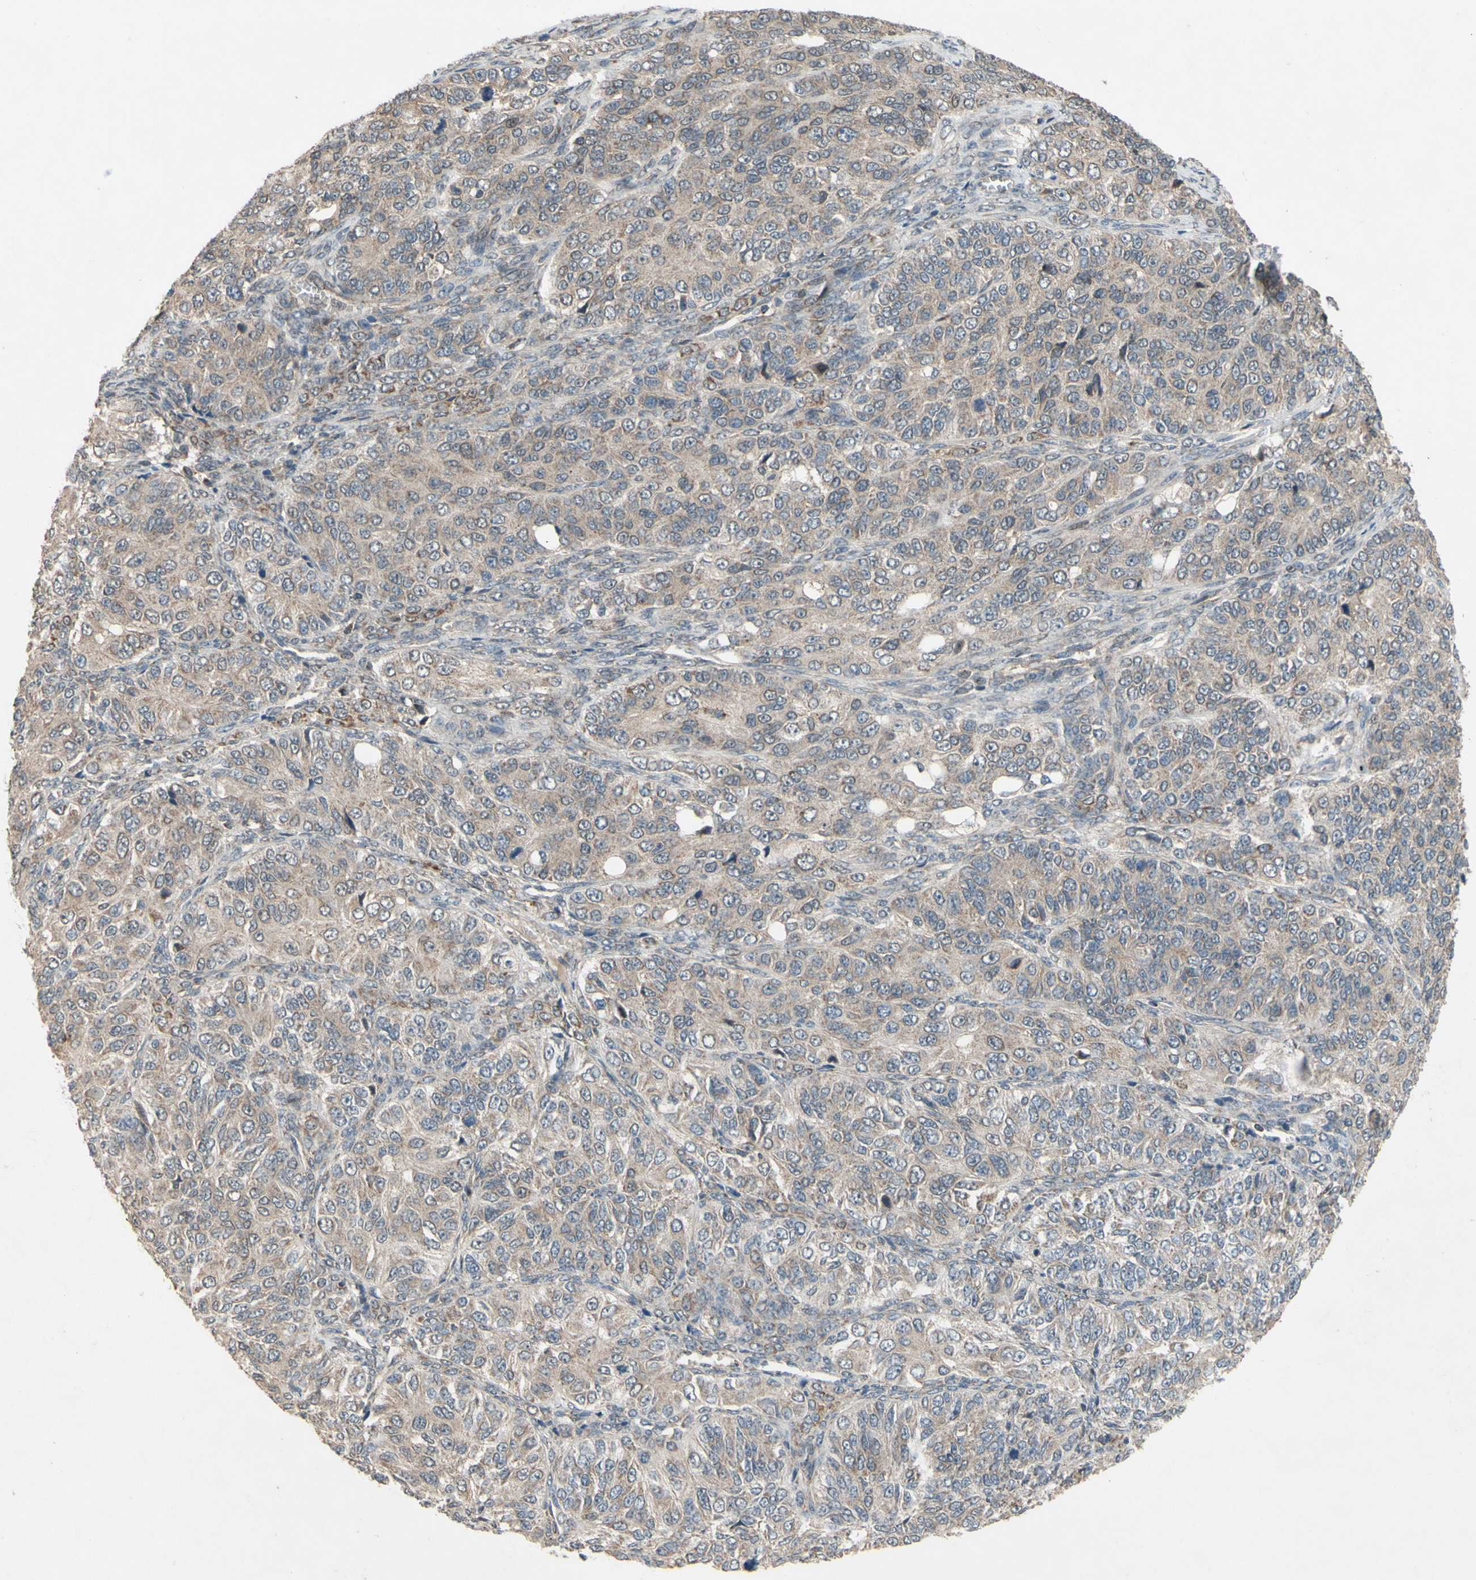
{"staining": {"intensity": "weak", "quantity": ">75%", "location": "cytoplasmic/membranous"}, "tissue": "ovarian cancer", "cell_type": "Tumor cells", "image_type": "cancer", "snomed": [{"axis": "morphology", "description": "Carcinoma, endometroid"}, {"axis": "topography", "description": "Ovary"}], "caption": "Immunohistochemistry (IHC) photomicrograph of neoplastic tissue: ovarian endometroid carcinoma stained using IHC shows low levels of weak protein expression localized specifically in the cytoplasmic/membranous of tumor cells, appearing as a cytoplasmic/membranous brown color.", "gene": "CD164", "patient": {"sex": "female", "age": 51}}